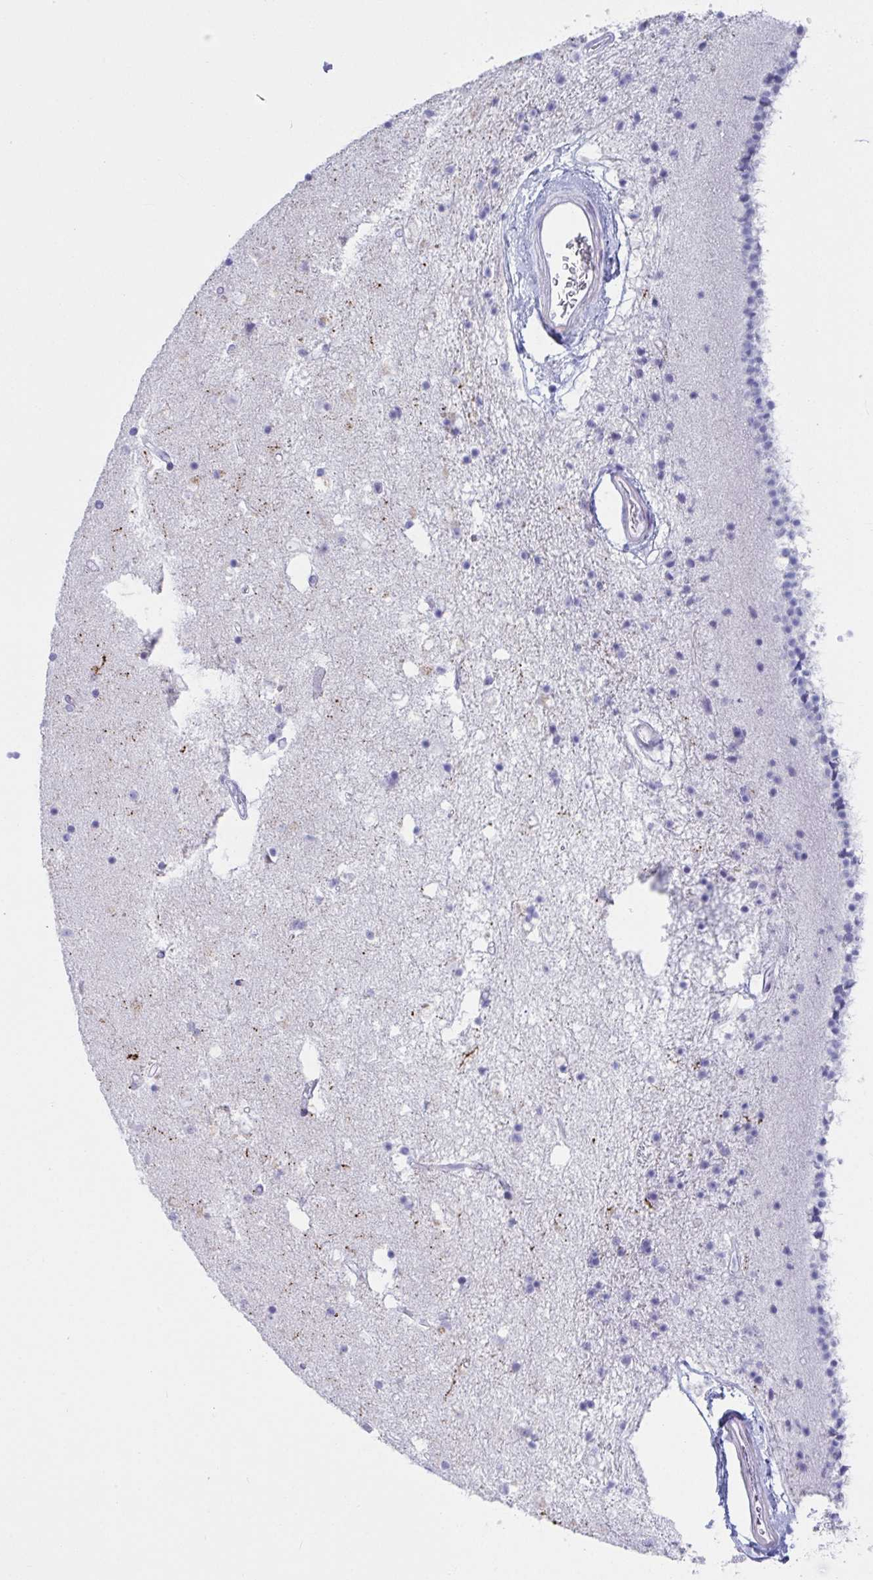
{"staining": {"intensity": "negative", "quantity": "none", "location": "none"}, "tissue": "caudate", "cell_type": "Glial cells", "image_type": "normal", "snomed": [{"axis": "morphology", "description": "Normal tissue, NOS"}, {"axis": "topography", "description": "Lateral ventricle wall"}], "caption": "Micrograph shows no protein staining in glial cells of unremarkable caudate. (DAB immunohistochemistry visualized using brightfield microscopy, high magnification).", "gene": "NPY", "patient": {"sex": "female", "age": 71}}